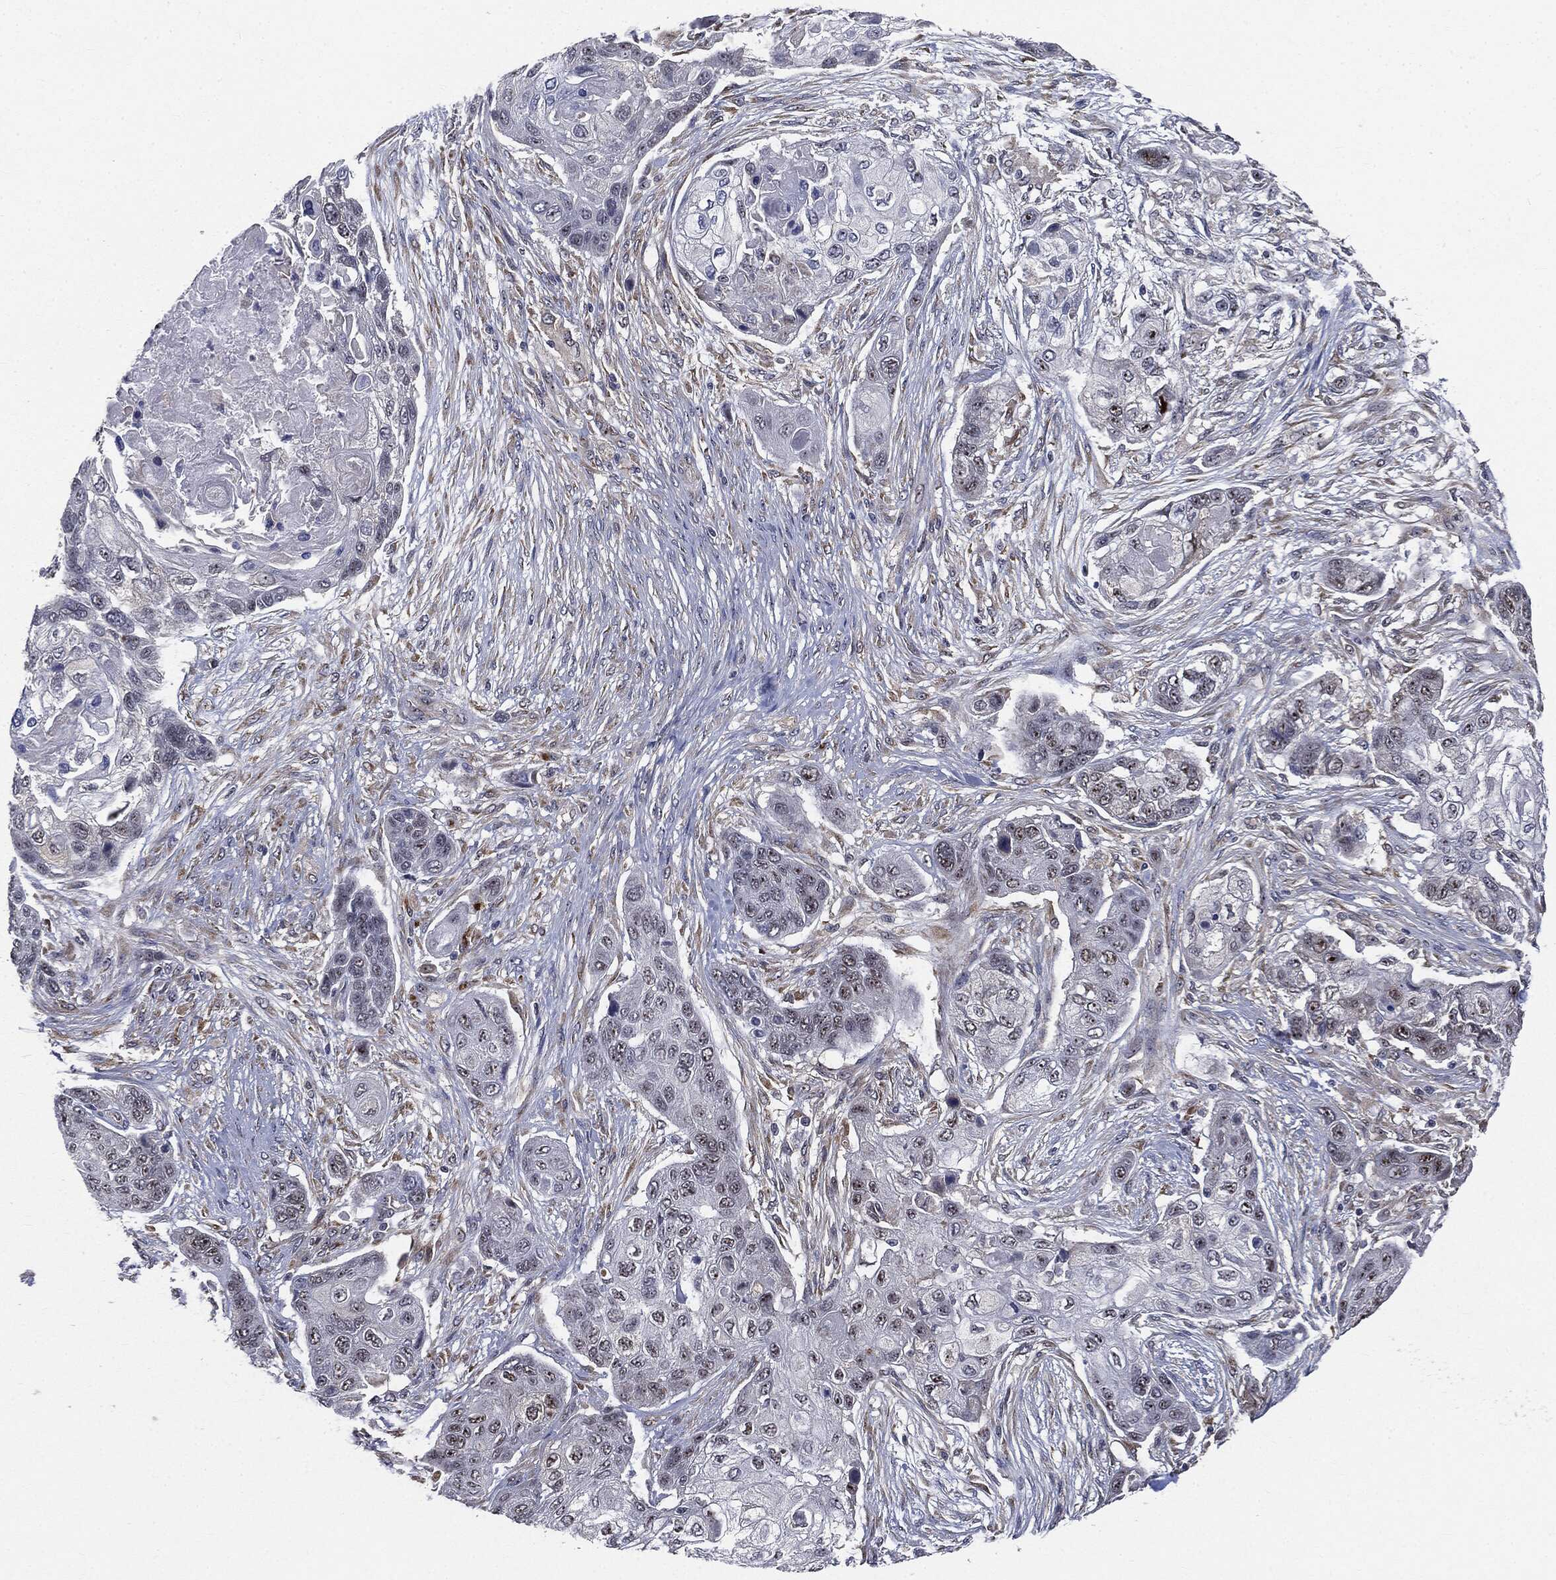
{"staining": {"intensity": "weak", "quantity": "<25%", "location": "nuclear"}, "tissue": "lung cancer", "cell_type": "Tumor cells", "image_type": "cancer", "snomed": [{"axis": "morphology", "description": "Squamous cell carcinoma, NOS"}, {"axis": "topography", "description": "Lung"}], "caption": "Micrograph shows no protein expression in tumor cells of lung squamous cell carcinoma tissue.", "gene": "TRMT1L", "patient": {"sex": "male", "age": 69}}